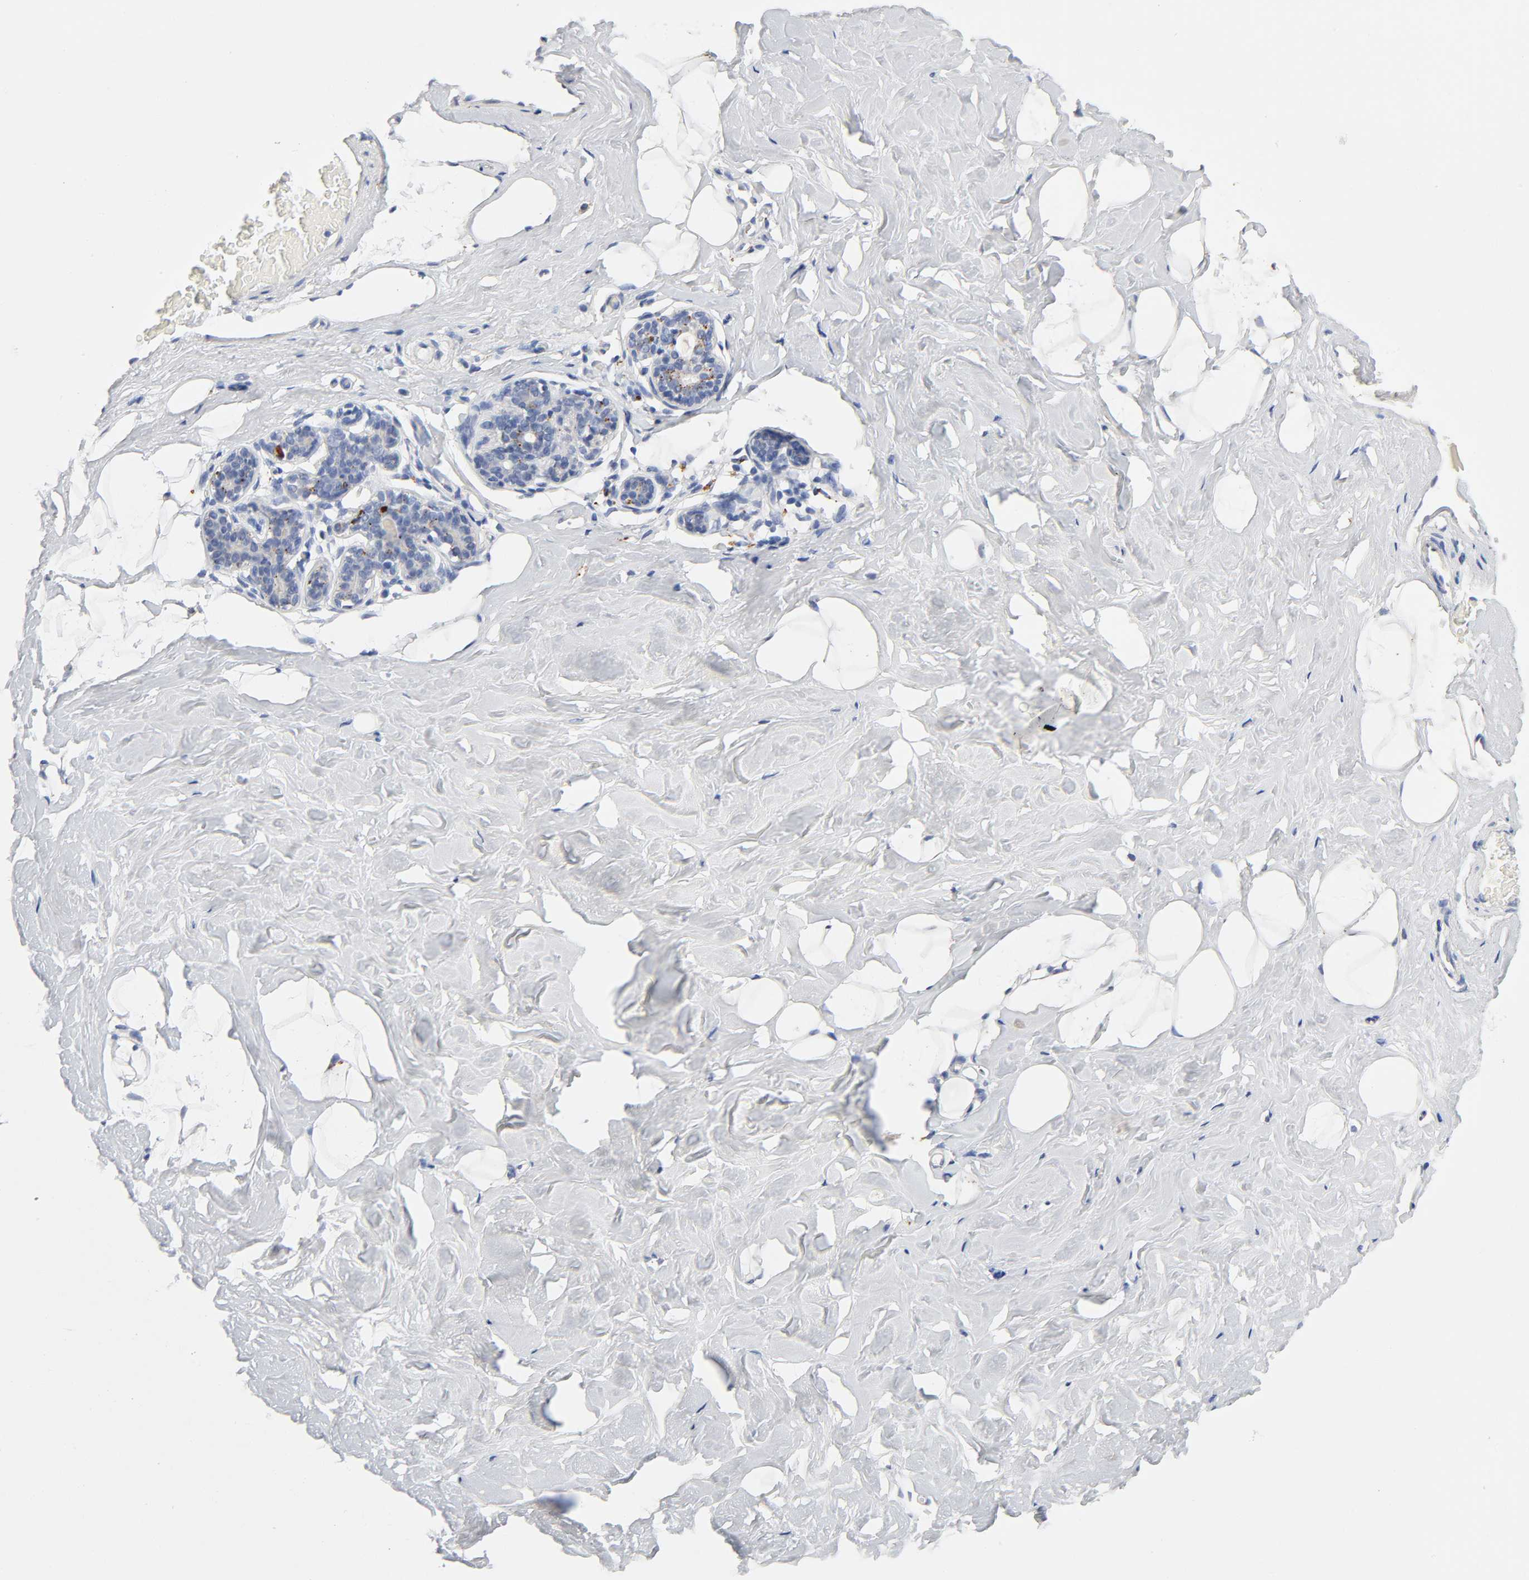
{"staining": {"intensity": "negative", "quantity": "none", "location": "none"}, "tissue": "breast", "cell_type": "Adipocytes", "image_type": "normal", "snomed": [{"axis": "morphology", "description": "Normal tissue, NOS"}, {"axis": "topography", "description": "Breast"}, {"axis": "topography", "description": "Soft tissue"}], "caption": "The micrograph displays no staining of adipocytes in unremarkable breast.", "gene": "PLP1", "patient": {"sex": "female", "age": 75}}